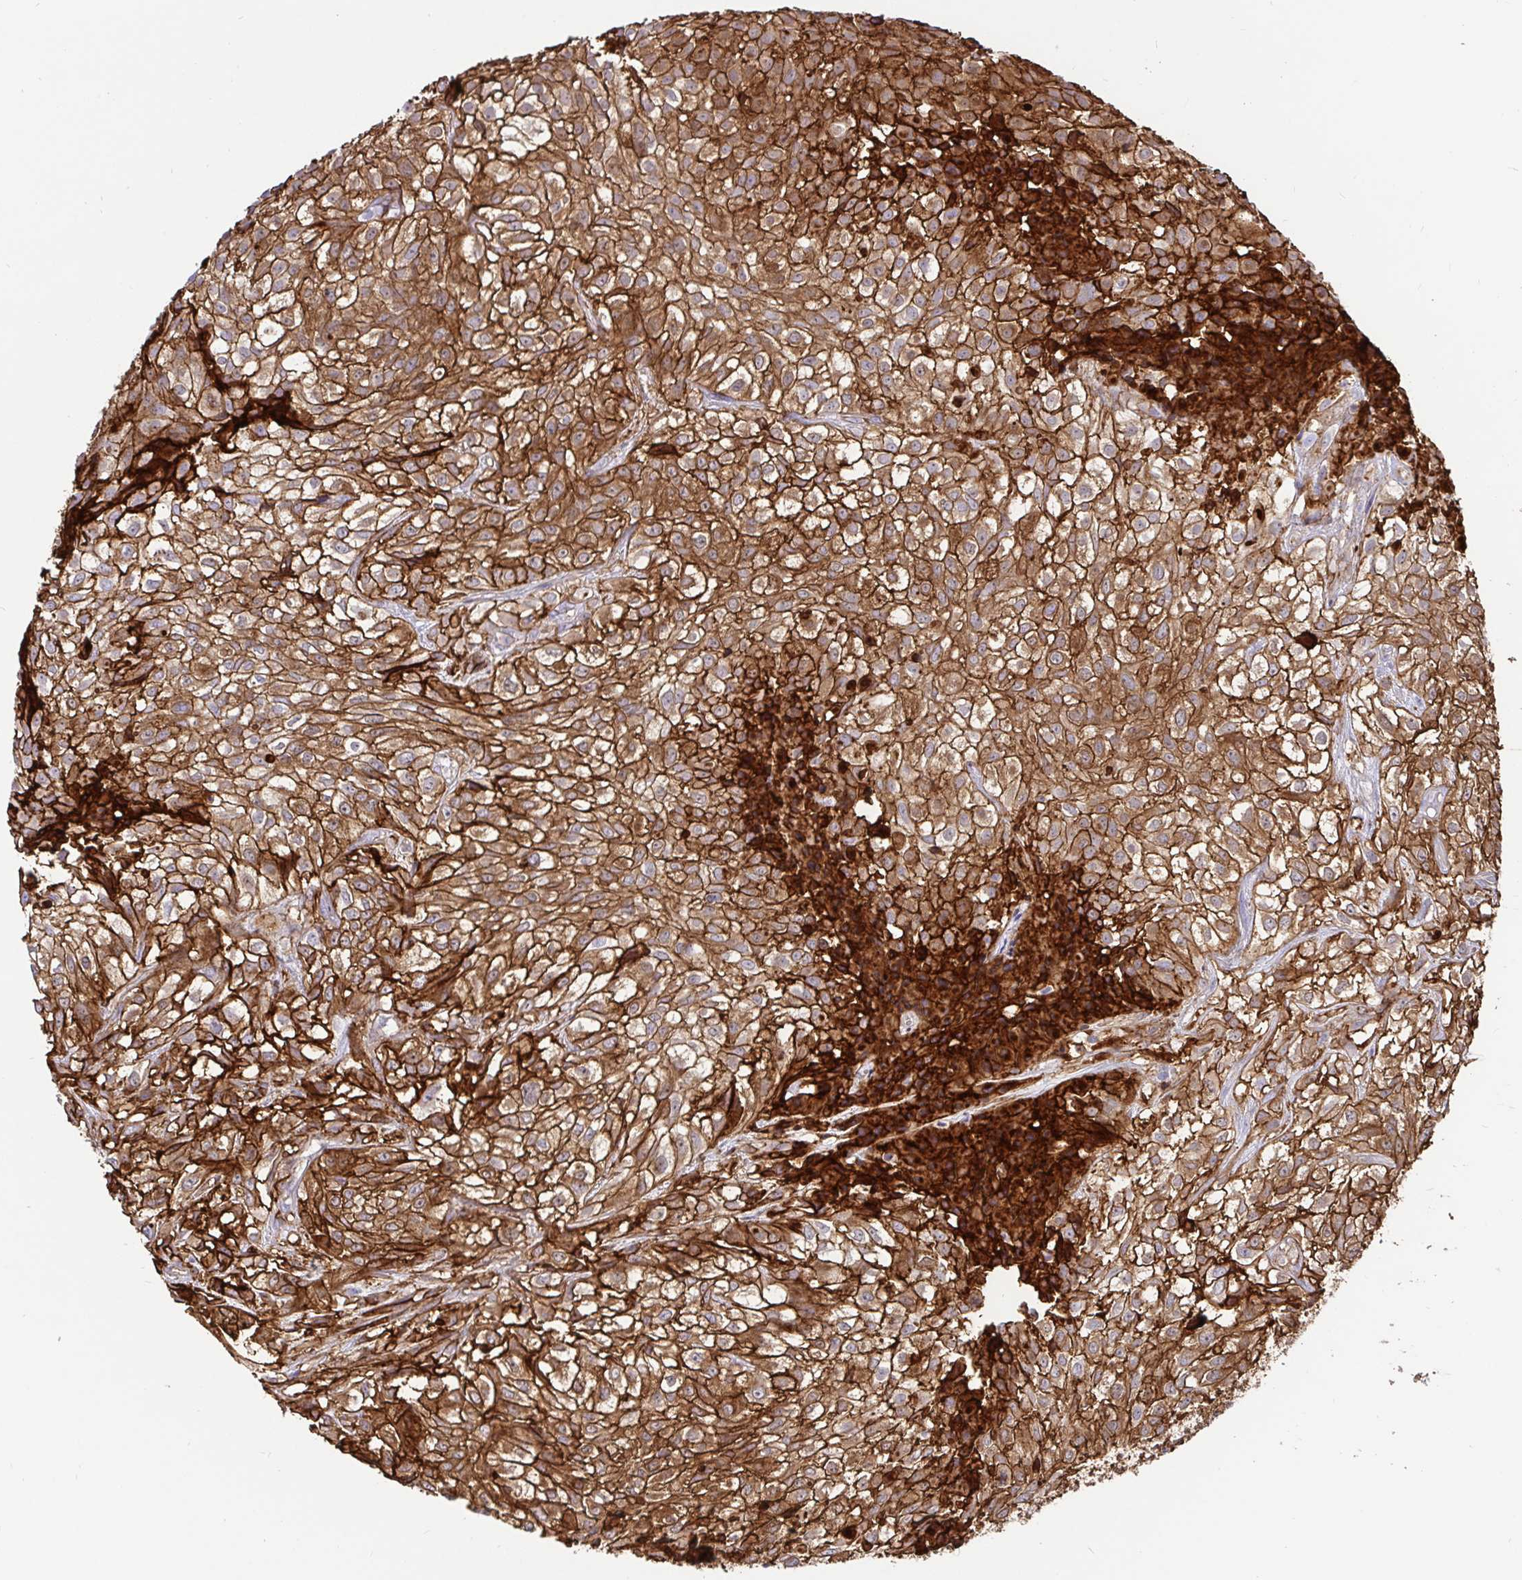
{"staining": {"intensity": "strong", "quantity": ">75%", "location": "cytoplasmic/membranous"}, "tissue": "urothelial cancer", "cell_type": "Tumor cells", "image_type": "cancer", "snomed": [{"axis": "morphology", "description": "Urothelial carcinoma, High grade"}, {"axis": "topography", "description": "Urinary bladder"}], "caption": "IHC image of human urothelial cancer stained for a protein (brown), which reveals high levels of strong cytoplasmic/membranous expression in approximately >75% of tumor cells.", "gene": "ANXA2", "patient": {"sex": "male", "age": 56}}